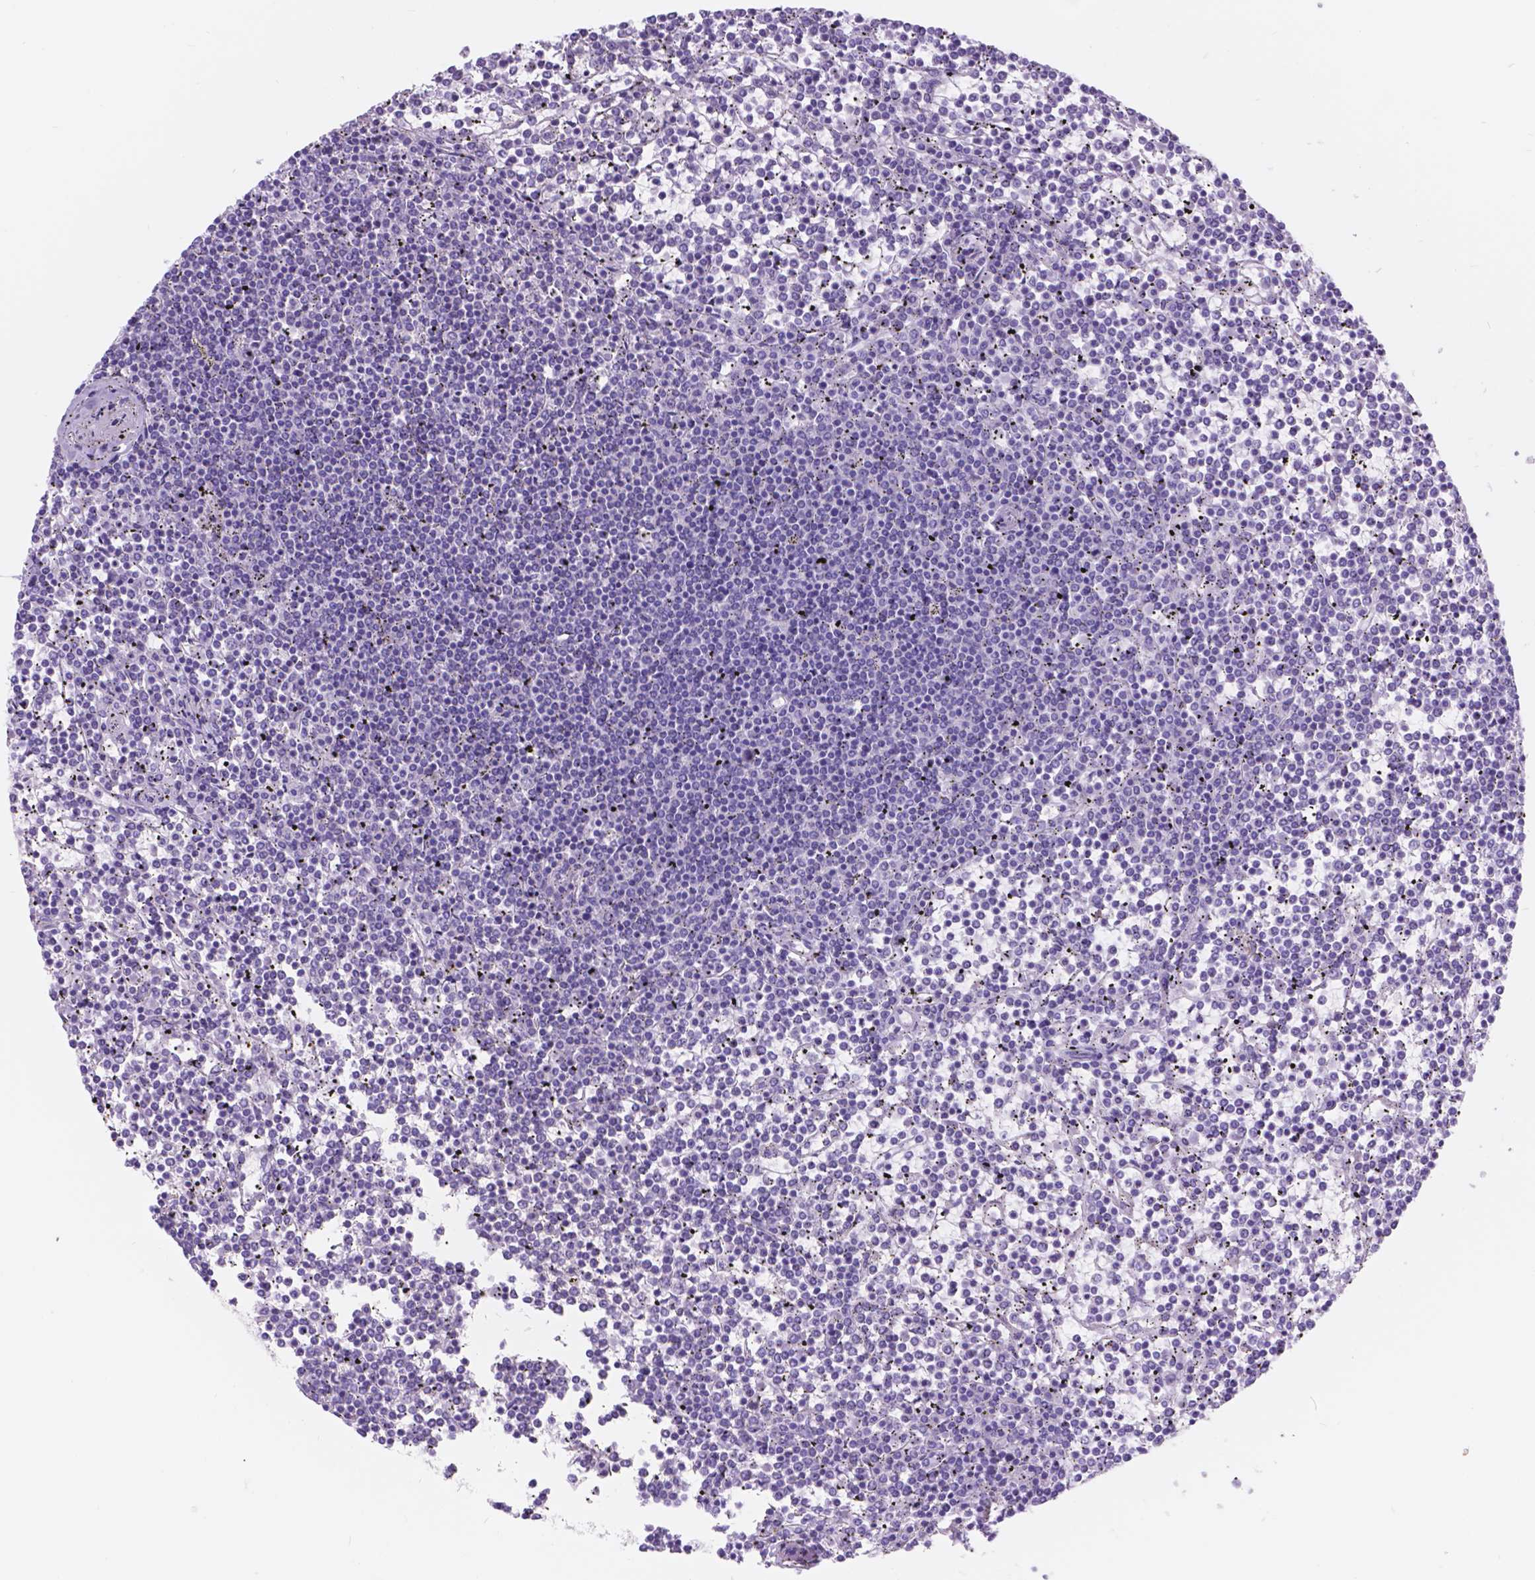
{"staining": {"intensity": "negative", "quantity": "none", "location": "none"}, "tissue": "lymphoma", "cell_type": "Tumor cells", "image_type": "cancer", "snomed": [{"axis": "morphology", "description": "Malignant lymphoma, non-Hodgkin's type, Low grade"}, {"axis": "topography", "description": "Spleen"}], "caption": "Tumor cells are negative for protein expression in human malignant lymphoma, non-Hodgkin's type (low-grade).", "gene": "DCC", "patient": {"sex": "female", "age": 19}}